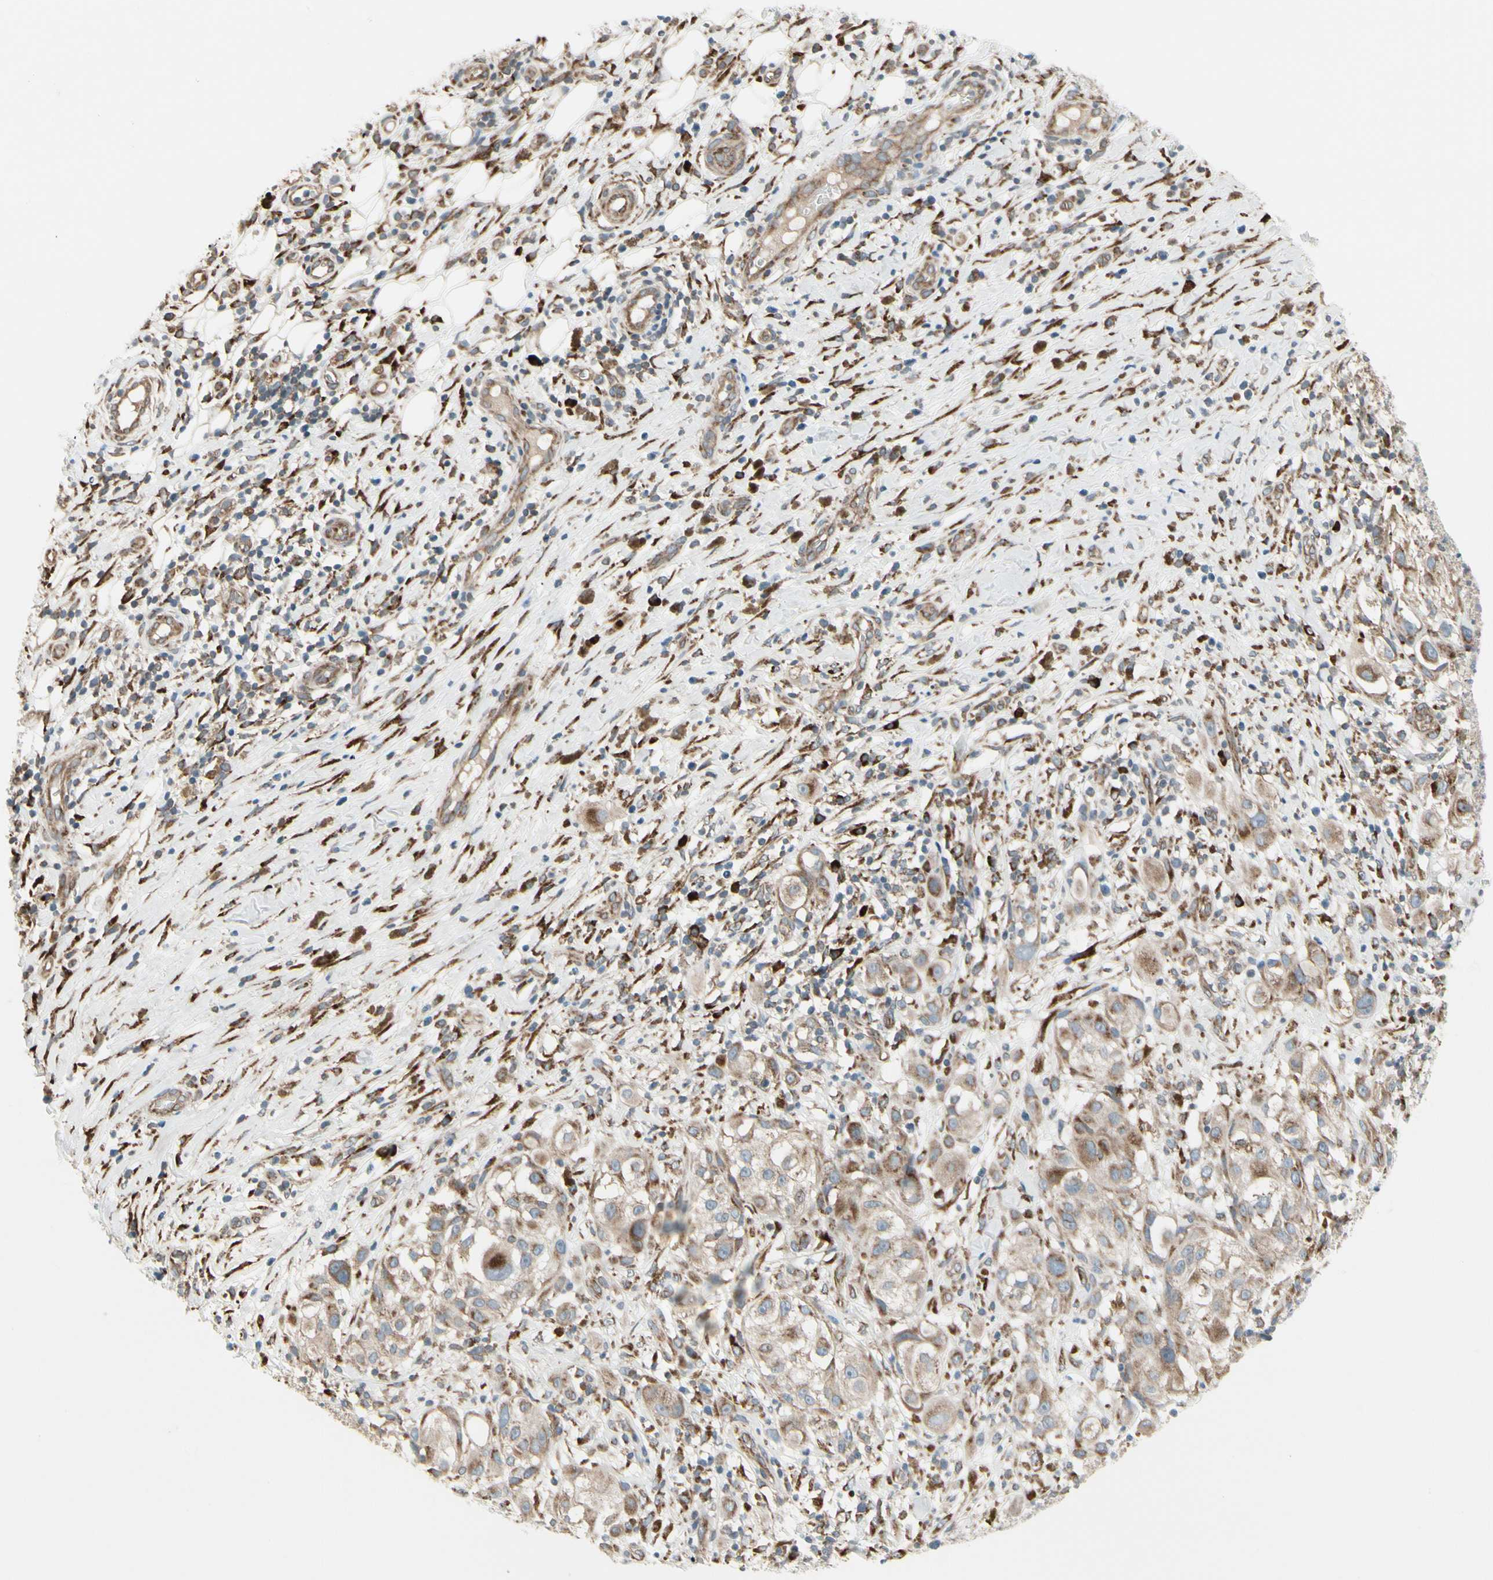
{"staining": {"intensity": "weak", "quantity": ">75%", "location": "cytoplasmic/membranous"}, "tissue": "melanoma", "cell_type": "Tumor cells", "image_type": "cancer", "snomed": [{"axis": "morphology", "description": "Necrosis, NOS"}, {"axis": "morphology", "description": "Malignant melanoma, NOS"}, {"axis": "topography", "description": "Skin"}], "caption": "Immunohistochemical staining of melanoma displays low levels of weak cytoplasmic/membranous positivity in about >75% of tumor cells.", "gene": "FNDC3A", "patient": {"sex": "female", "age": 87}}